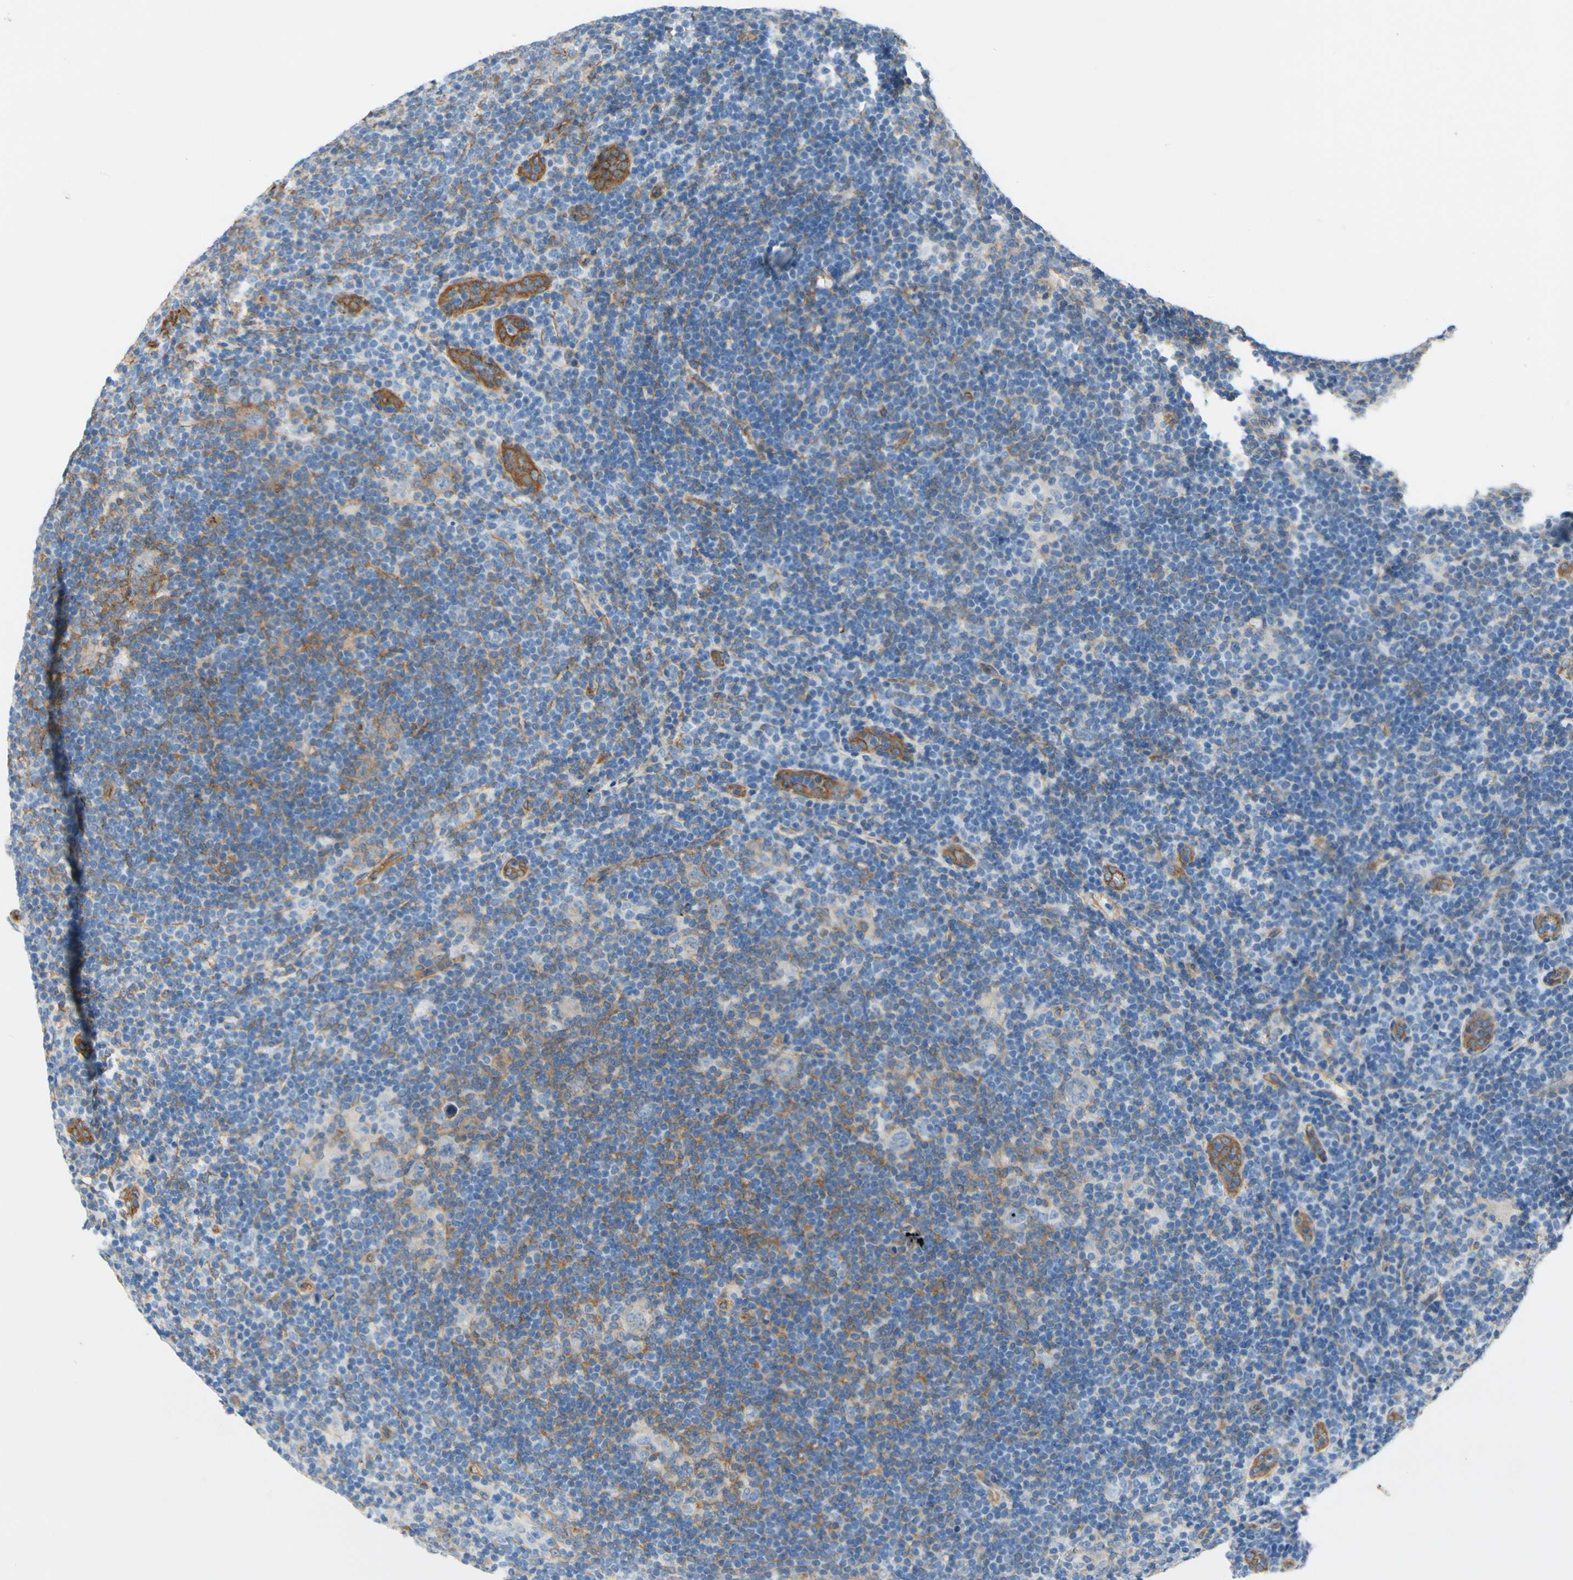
{"staining": {"intensity": "weak", "quantity": "<25%", "location": "cytoplasmic/membranous"}, "tissue": "lymphoma", "cell_type": "Tumor cells", "image_type": "cancer", "snomed": [{"axis": "morphology", "description": "Hodgkin's disease, NOS"}, {"axis": "topography", "description": "Lymph node"}], "caption": "There is no significant staining in tumor cells of lymphoma. The staining is performed using DAB brown chromogen with nuclei counter-stained in using hematoxylin.", "gene": "CTTNBP2", "patient": {"sex": "female", "age": 57}}